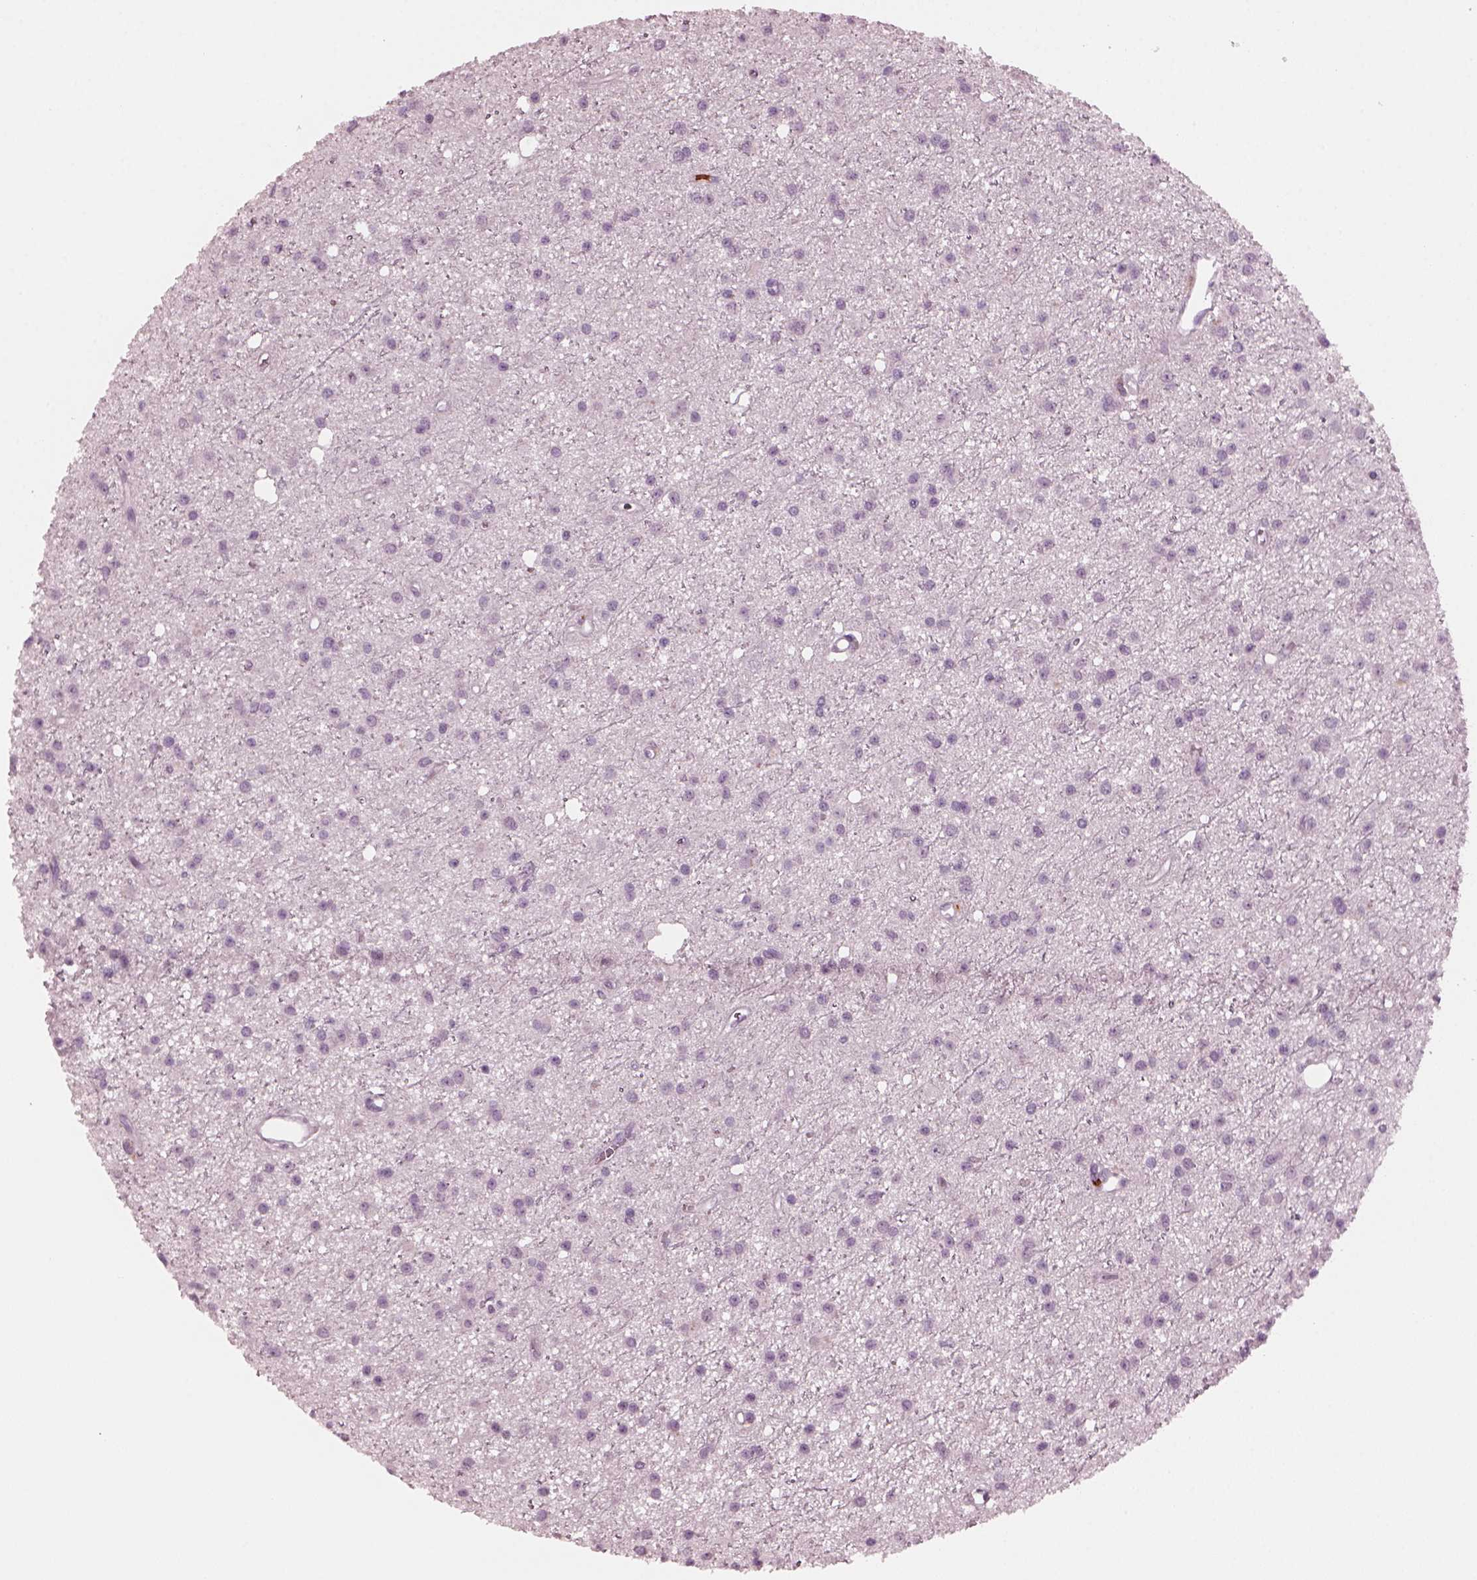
{"staining": {"intensity": "negative", "quantity": "none", "location": "none"}, "tissue": "glioma", "cell_type": "Tumor cells", "image_type": "cancer", "snomed": [{"axis": "morphology", "description": "Glioma, malignant, Low grade"}, {"axis": "topography", "description": "Brain"}], "caption": "Tumor cells are negative for protein expression in human malignant glioma (low-grade). (Brightfield microscopy of DAB immunohistochemistry (IHC) at high magnification).", "gene": "SLAMF8", "patient": {"sex": "male", "age": 27}}